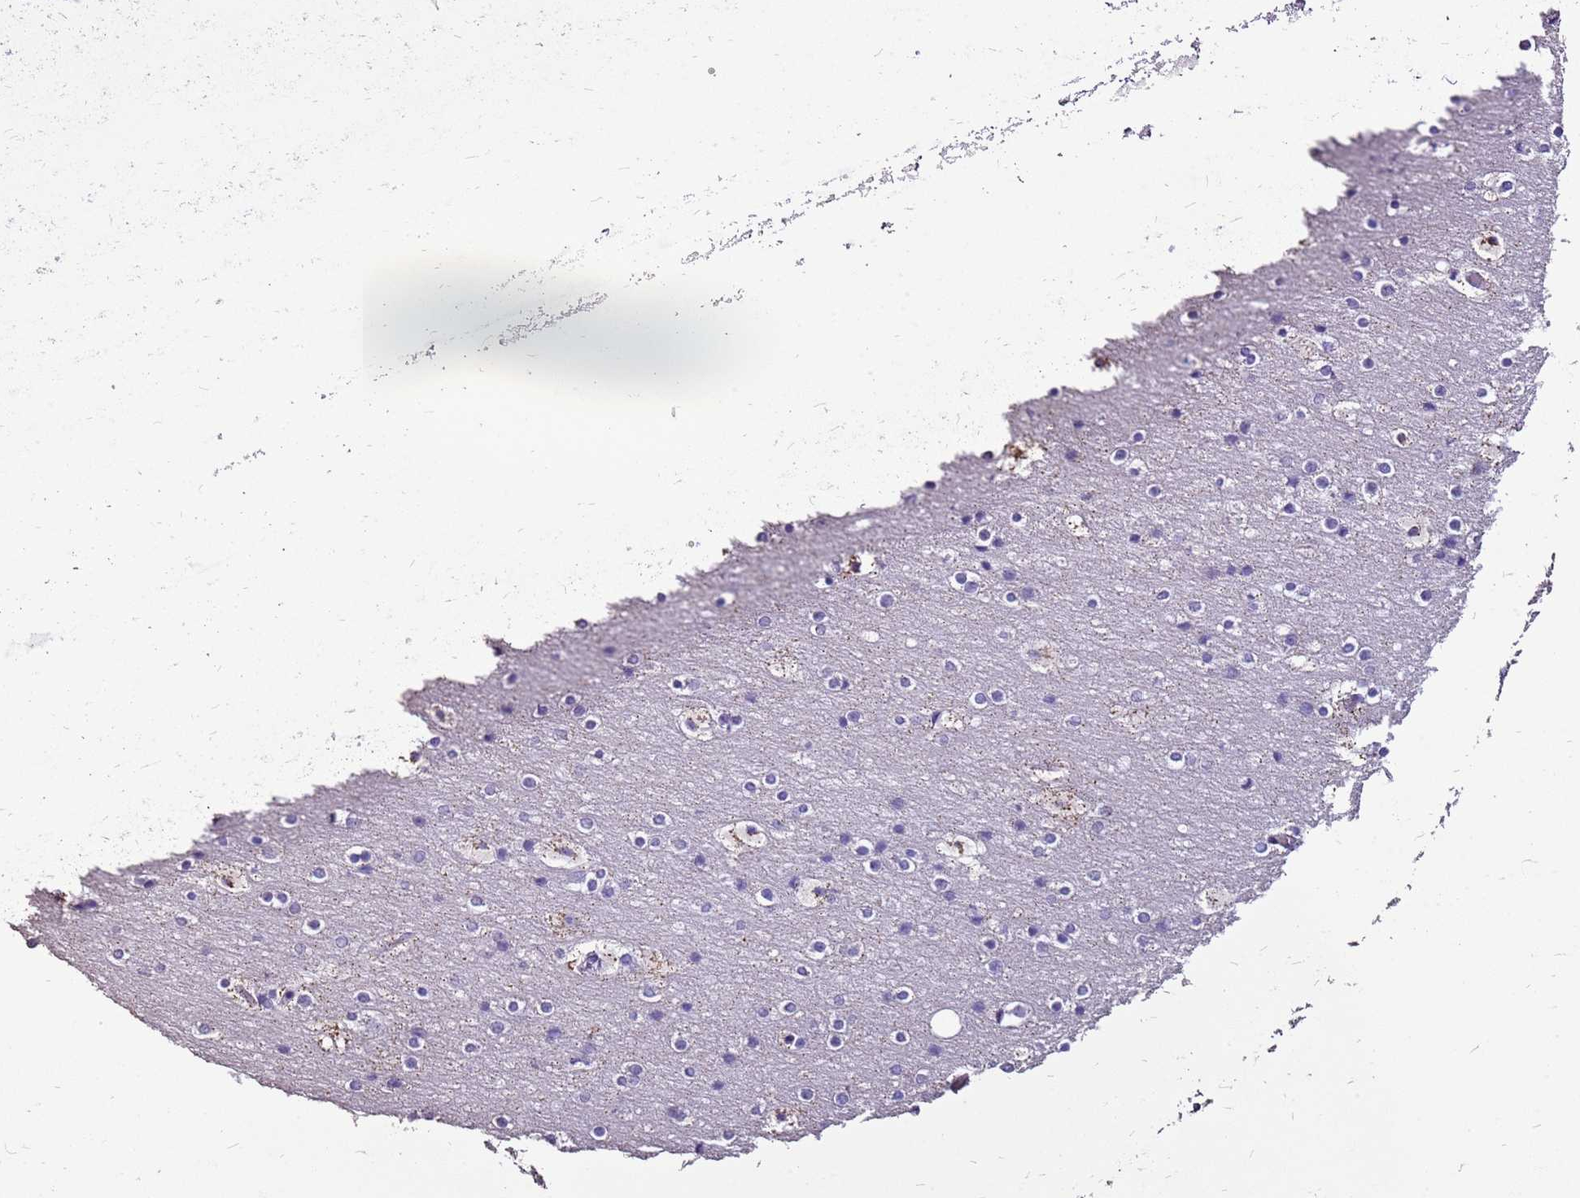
{"staining": {"intensity": "negative", "quantity": "none", "location": "none"}, "tissue": "cerebral cortex", "cell_type": "Endothelial cells", "image_type": "normal", "snomed": [{"axis": "morphology", "description": "Normal tissue, NOS"}, {"axis": "topography", "description": "Cerebral cortex"}], "caption": "This is an immunohistochemistry histopathology image of unremarkable human cerebral cortex. There is no staining in endothelial cells.", "gene": "ACSS3", "patient": {"sex": "male", "age": 57}}